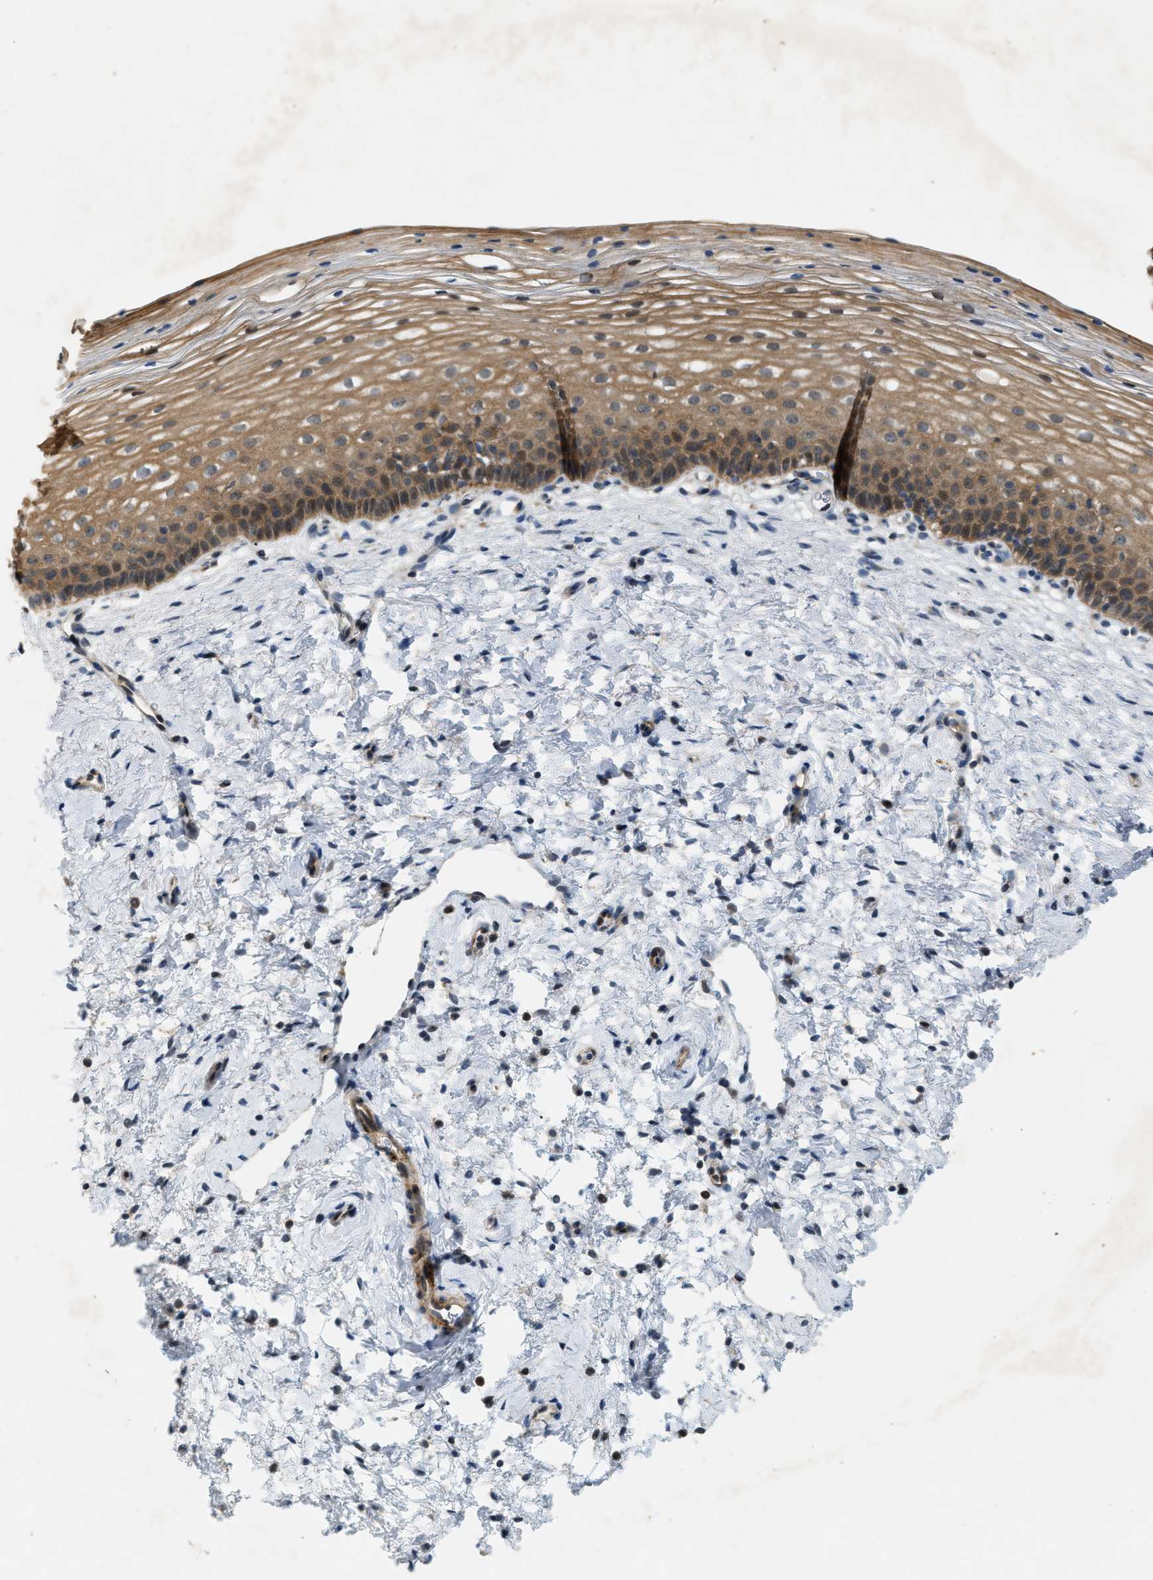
{"staining": {"intensity": "moderate", "quantity": ">75%", "location": "cytoplasmic/membranous"}, "tissue": "cervix", "cell_type": "Glandular cells", "image_type": "normal", "snomed": [{"axis": "morphology", "description": "Normal tissue, NOS"}, {"axis": "topography", "description": "Cervix"}], "caption": "IHC of unremarkable cervix displays medium levels of moderate cytoplasmic/membranous staining in about >75% of glandular cells.", "gene": "PDCL3", "patient": {"sex": "female", "age": 72}}